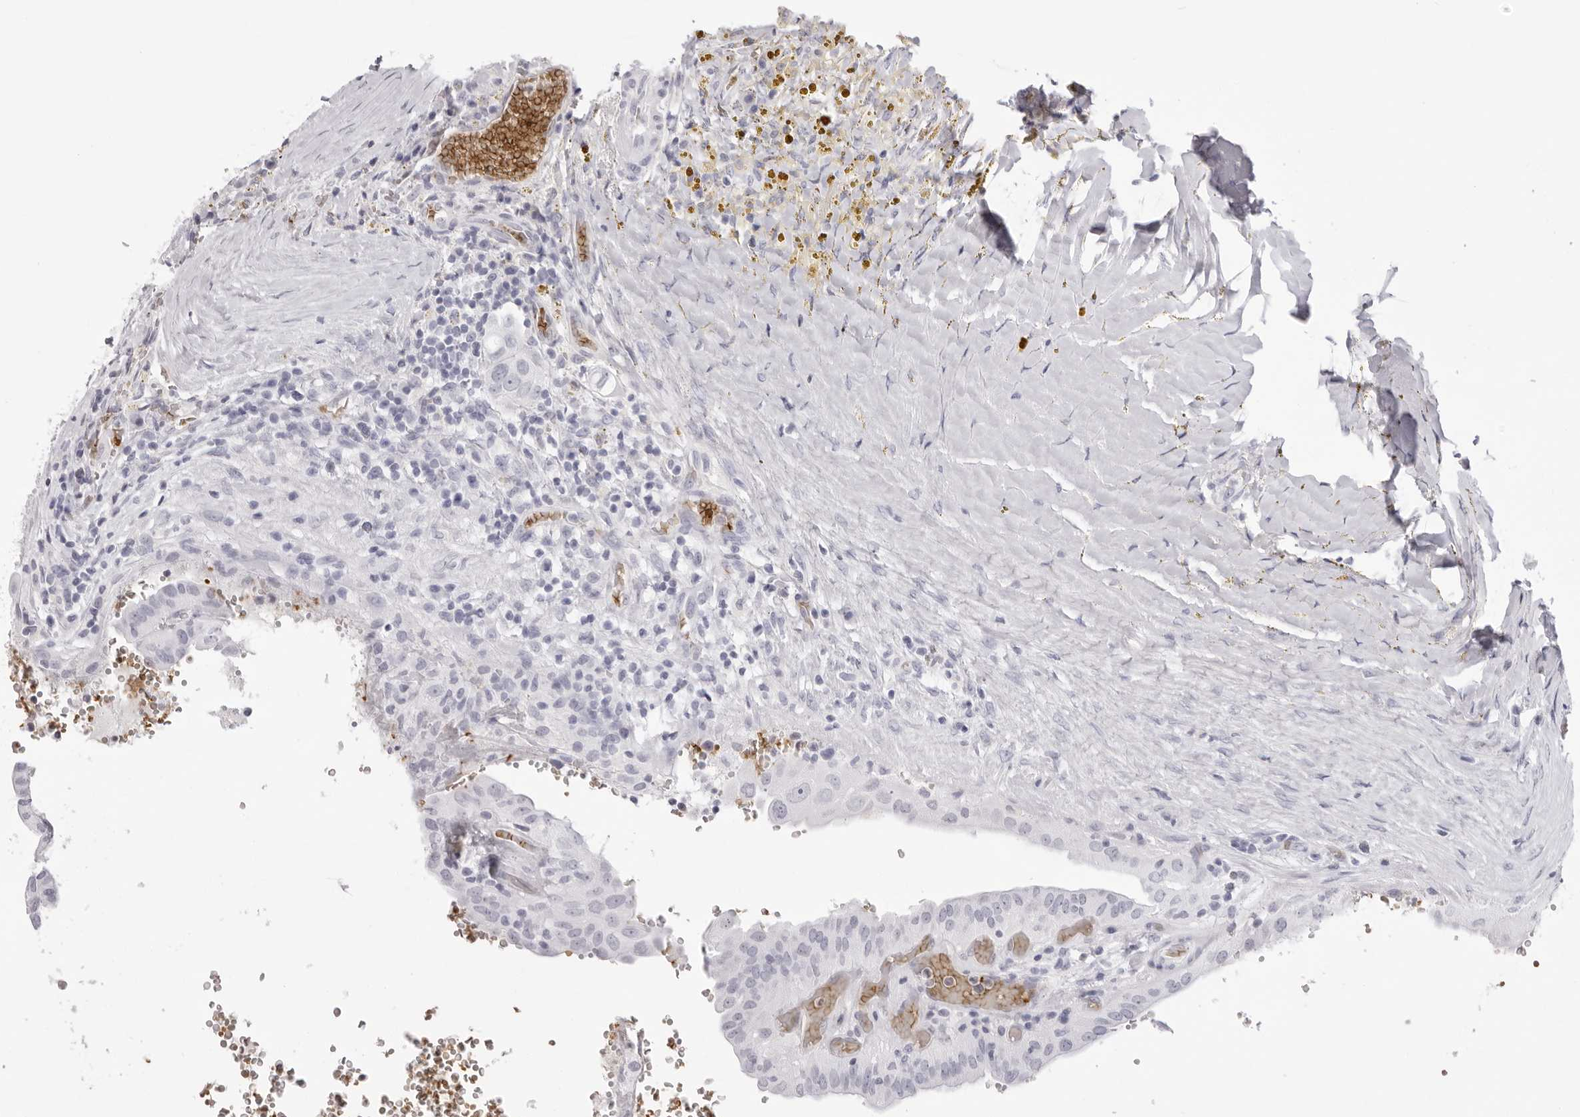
{"staining": {"intensity": "negative", "quantity": "none", "location": "none"}, "tissue": "thyroid cancer", "cell_type": "Tumor cells", "image_type": "cancer", "snomed": [{"axis": "morphology", "description": "Papillary adenocarcinoma, NOS"}, {"axis": "topography", "description": "Thyroid gland"}], "caption": "Tumor cells show no significant positivity in thyroid cancer.", "gene": "SPTA1", "patient": {"sex": "male", "age": 77}}